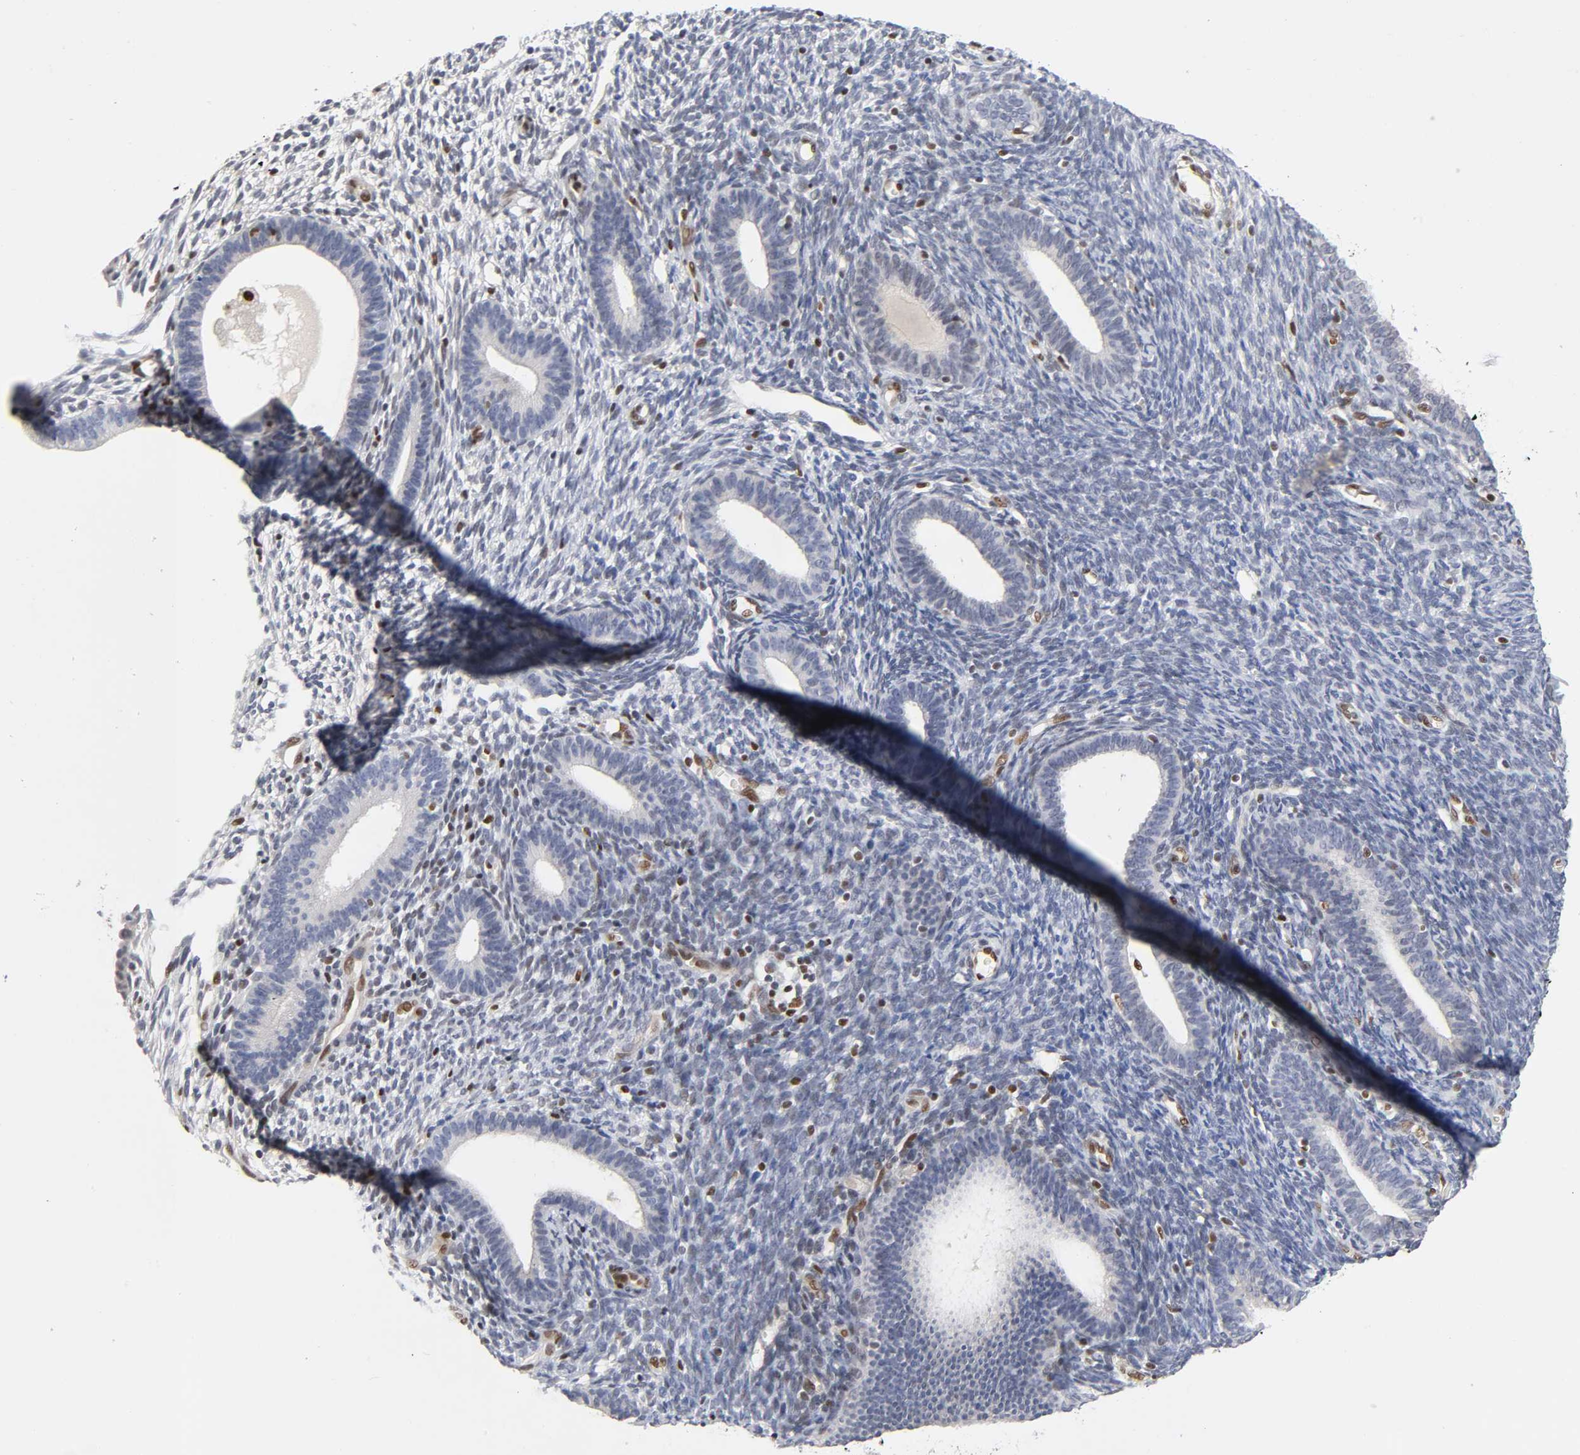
{"staining": {"intensity": "moderate", "quantity": "<25%", "location": "nuclear"}, "tissue": "endometrium", "cell_type": "Cells in endometrial stroma", "image_type": "normal", "snomed": [{"axis": "morphology", "description": "Normal tissue, NOS"}, {"axis": "topography", "description": "Endometrium"}], "caption": "Cells in endometrial stroma display moderate nuclear positivity in about <25% of cells in unremarkable endometrium. (DAB IHC with brightfield microscopy, high magnification).", "gene": "NR3C1", "patient": {"sex": "female", "age": 57}}